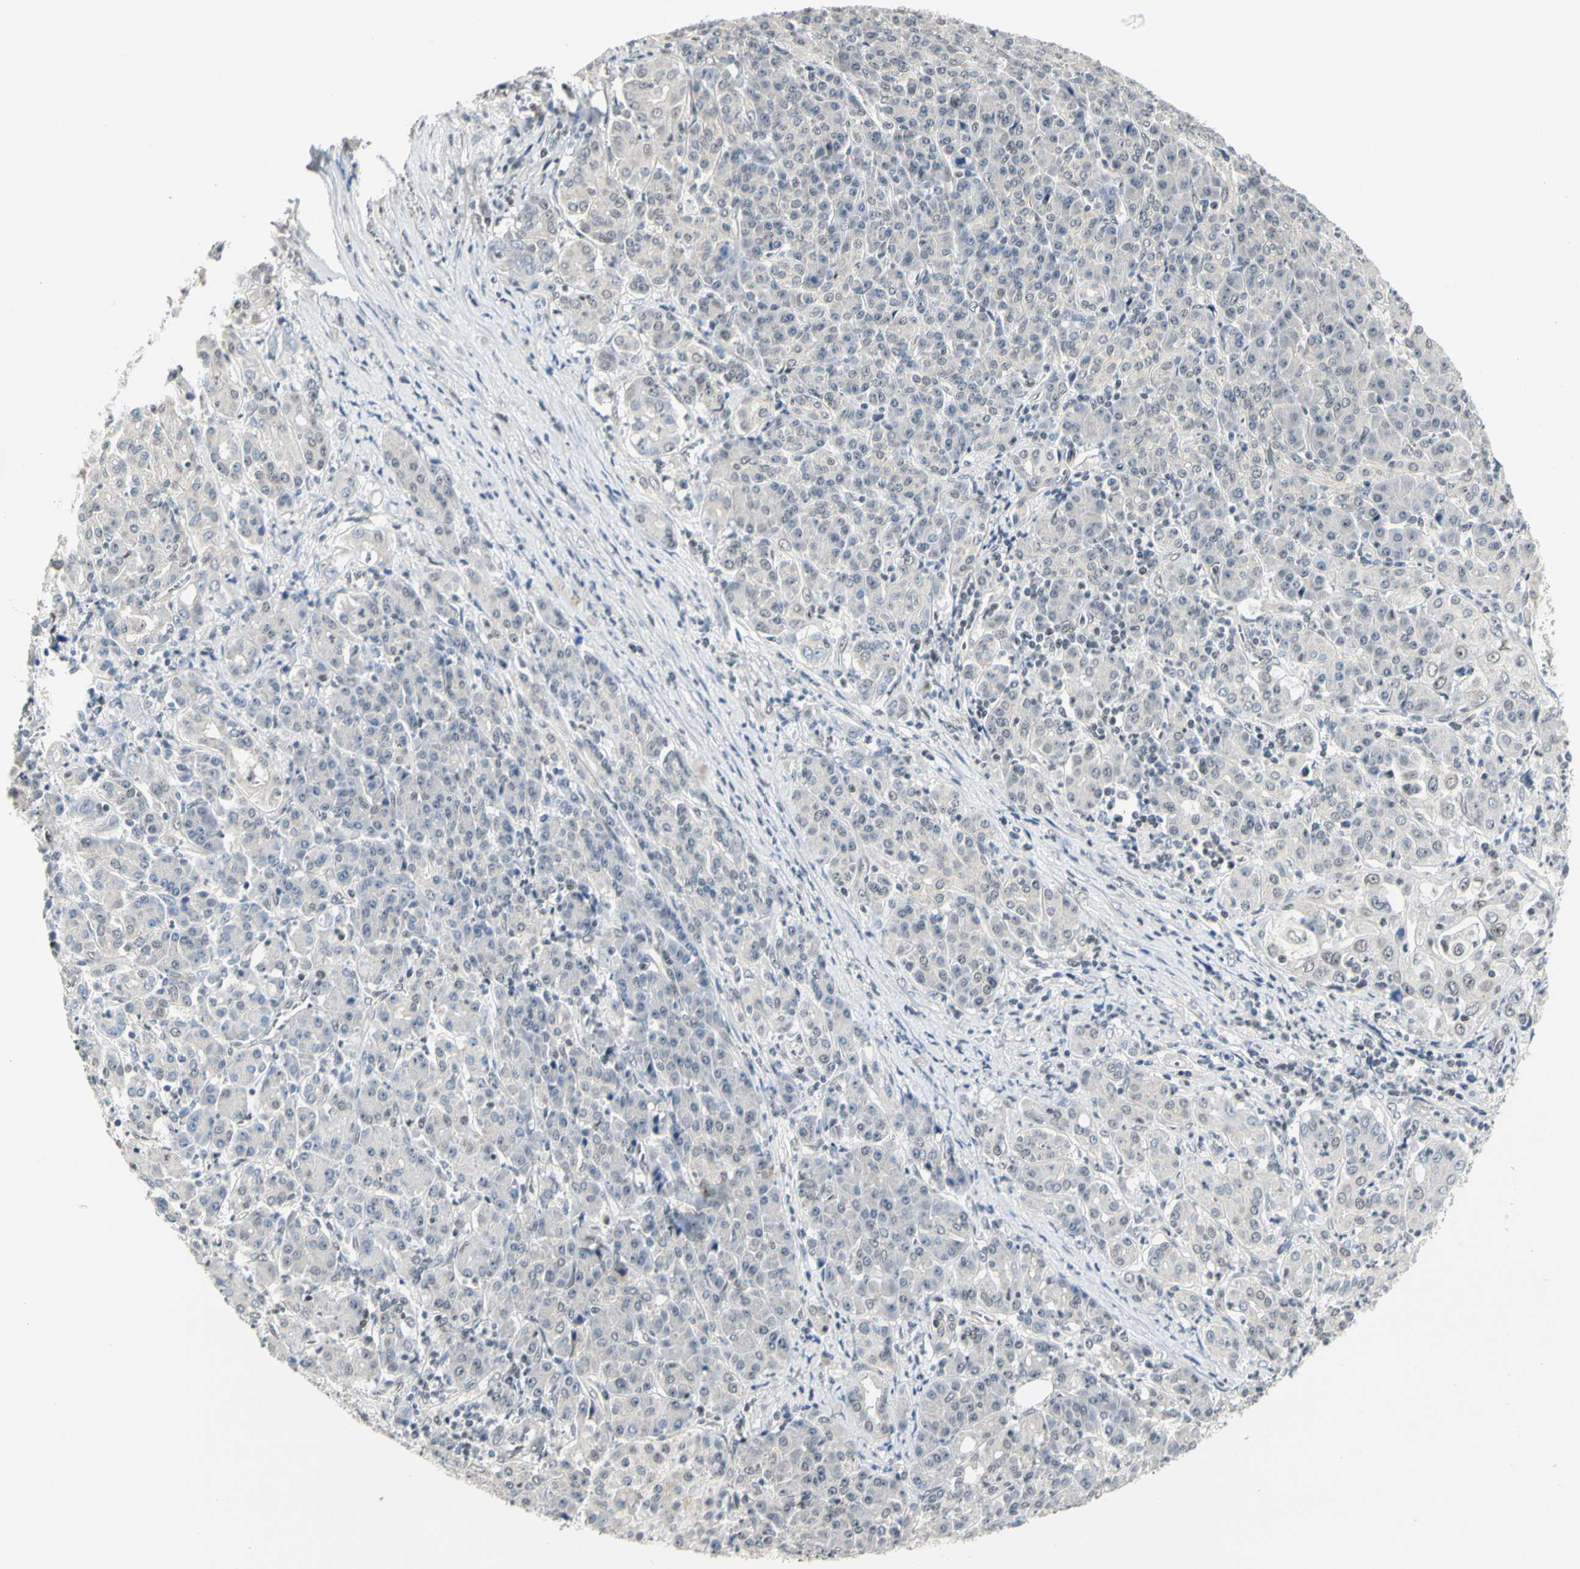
{"staining": {"intensity": "weak", "quantity": "<25%", "location": "nuclear"}, "tissue": "pancreatic cancer", "cell_type": "Tumor cells", "image_type": "cancer", "snomed": [{"axis": "morphology", "description": "Adenocarcinoma, NOS"}, {"axis": "topography", "description": "Pancreas"}], "caption": "DAB (3,3'-diaminobenzidine) immunohistochemical staining of human pancreatic adenocarcinoma shows no significant positivity in tumor cells.", "gene": "GREM1", "patient": {"sex": "male", "age": 70}}